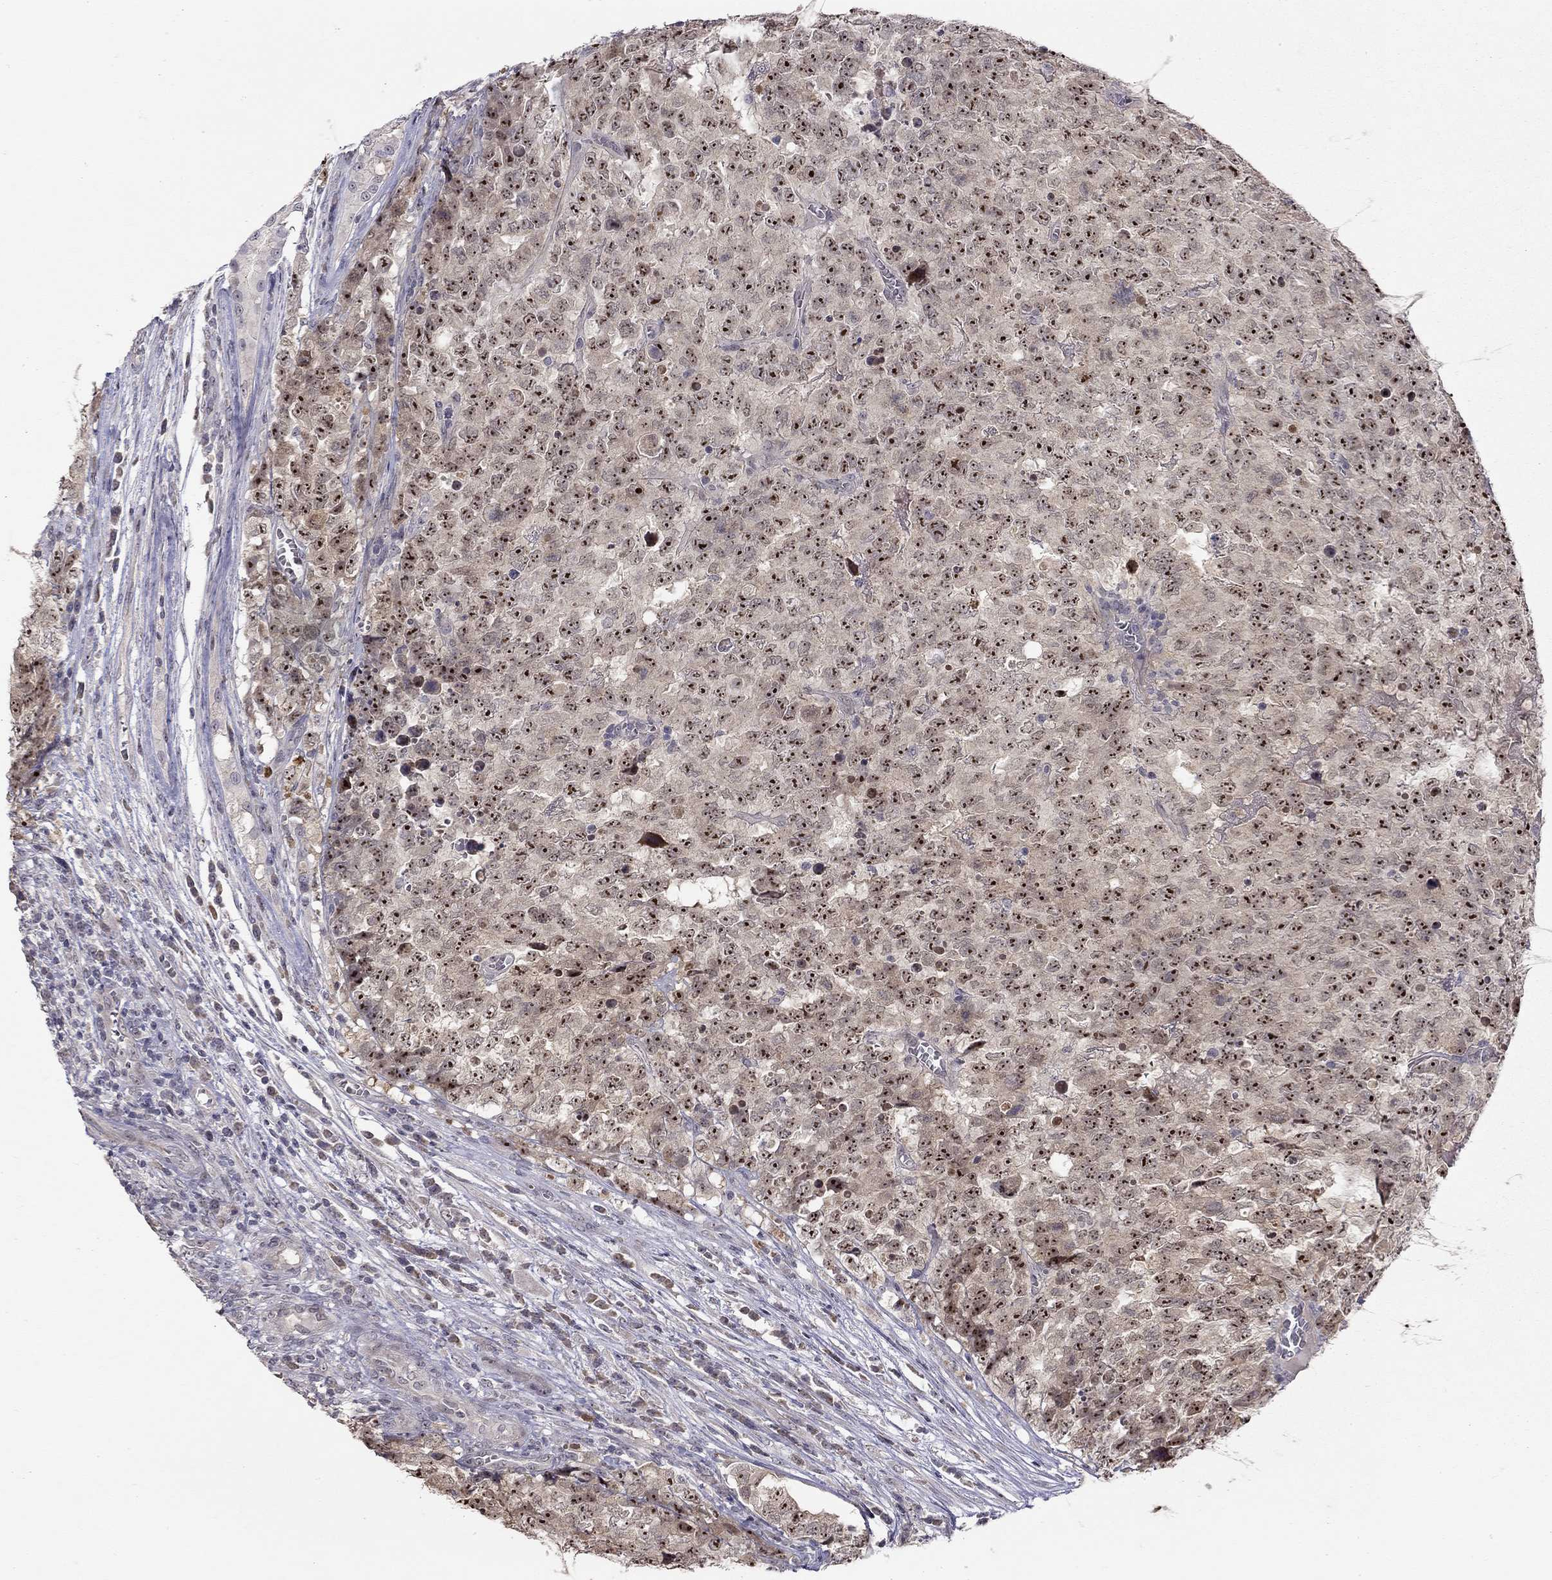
{"staining": {"intensity": "strong", "quantity": ">75%", "location": "nuclear"}, "tissue": "testis cancer", "cell_type": "Tumor cells", "image_type": "cancer", "snomed": [{"axis": "morphology", "description": "Carcinoma, Embryonal, NOS"}, {"axis": "topography", "description": "Testis"}], "caption": "Strong nuclear protein positivity is seen in approximately >75% of tumor cells in testis cancer (embryonal carcinoma).", "gene": "STXBP6", "patient": {"sex": "male", "age": 23}}